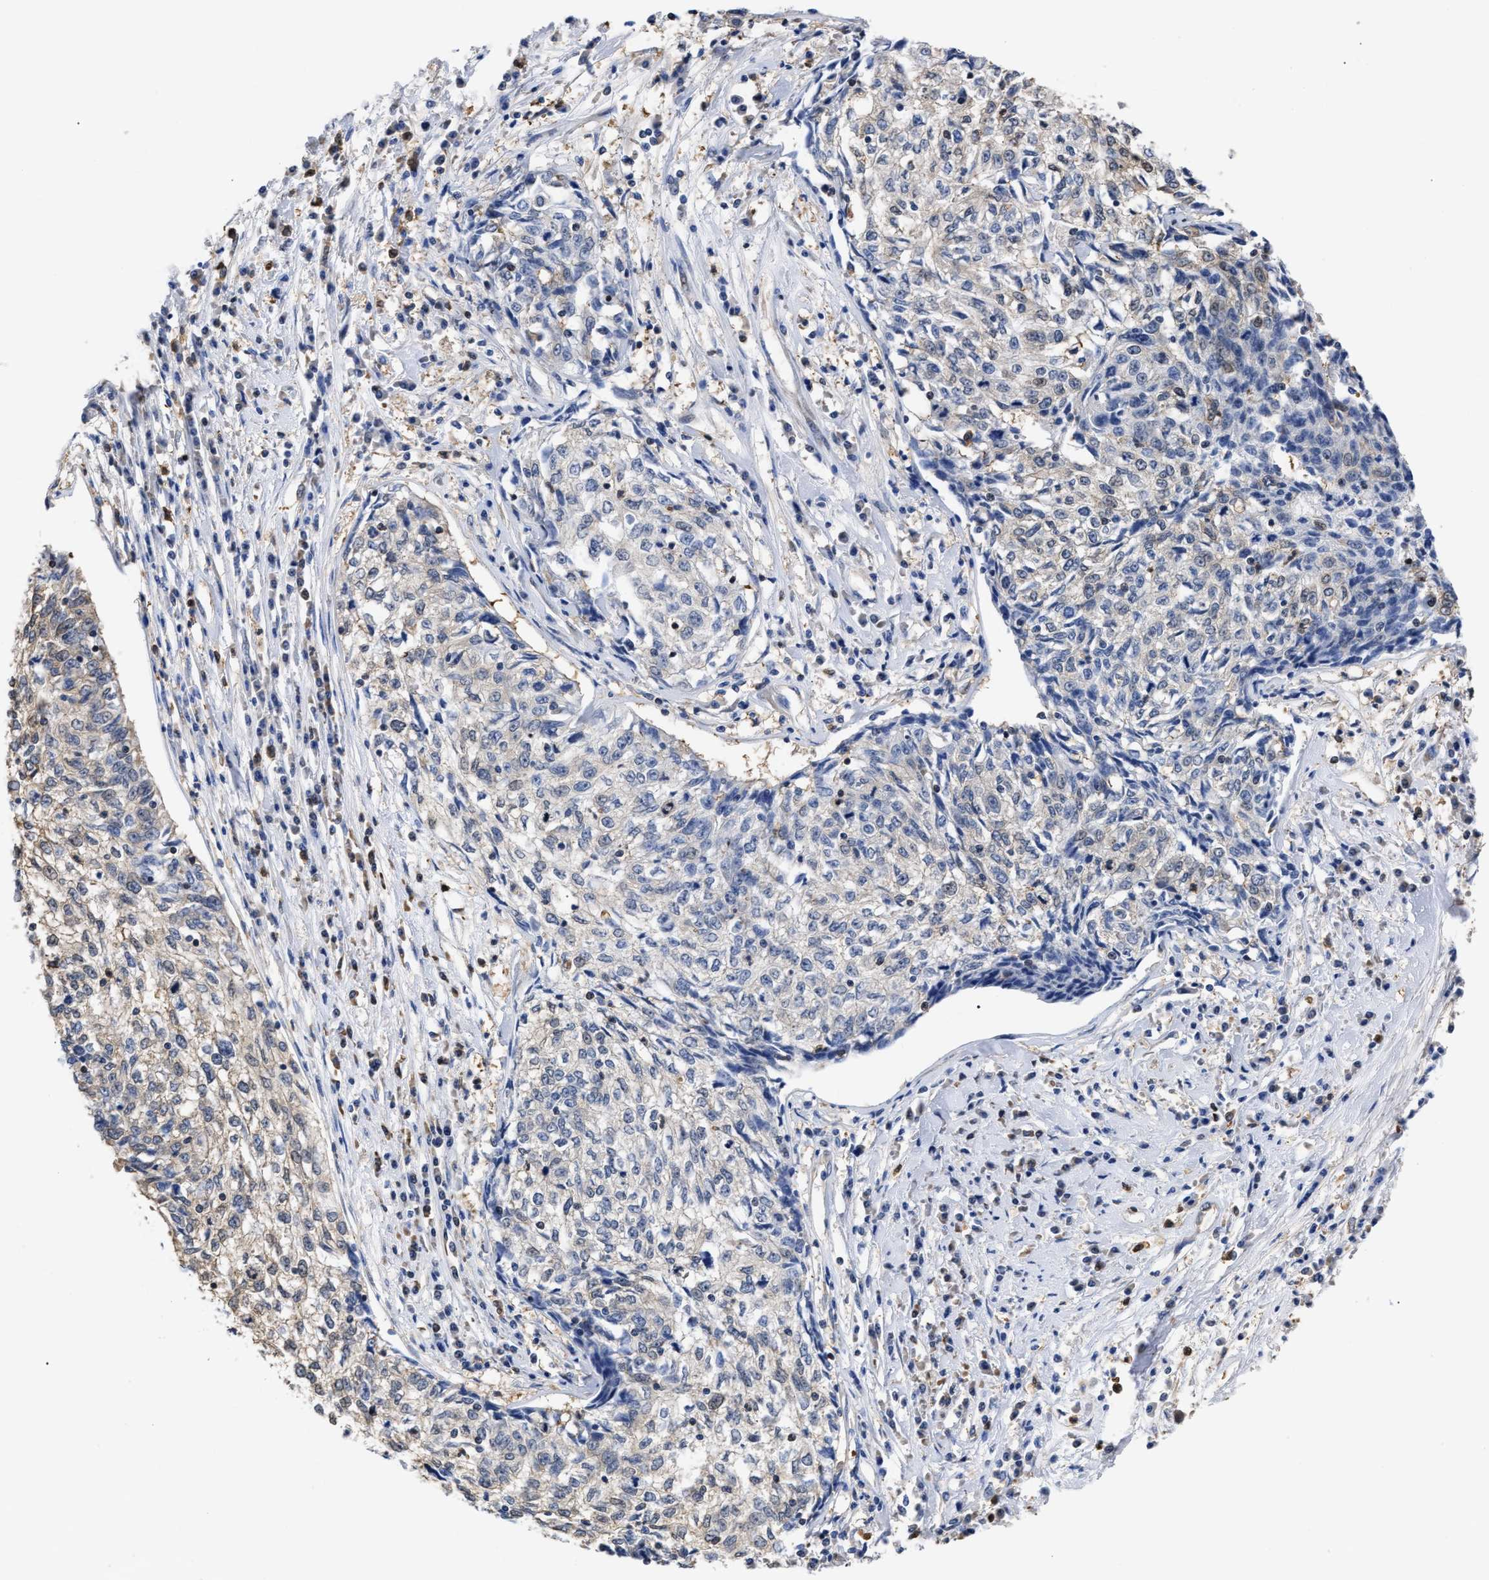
{"staining": {"intensity": "weak", "quantity": "<25%", "location": "cytoplasmic/membranous"}, "tissue": "cervical cancer", "cell_type": "Tumor cells", "image_type": "cancer", "snomed": [{"axis": "morphology", "description": "Squamous cell carcinoma, NOS"}, {"axis": "topography", "description": "Cervix"}], "caption": "Immunohistochemical staining of human cervical cancer exhibits no significant expression in tumor cells.", "gene": "KLHDC1", "patient": {"sex": "female", "age": 57}}